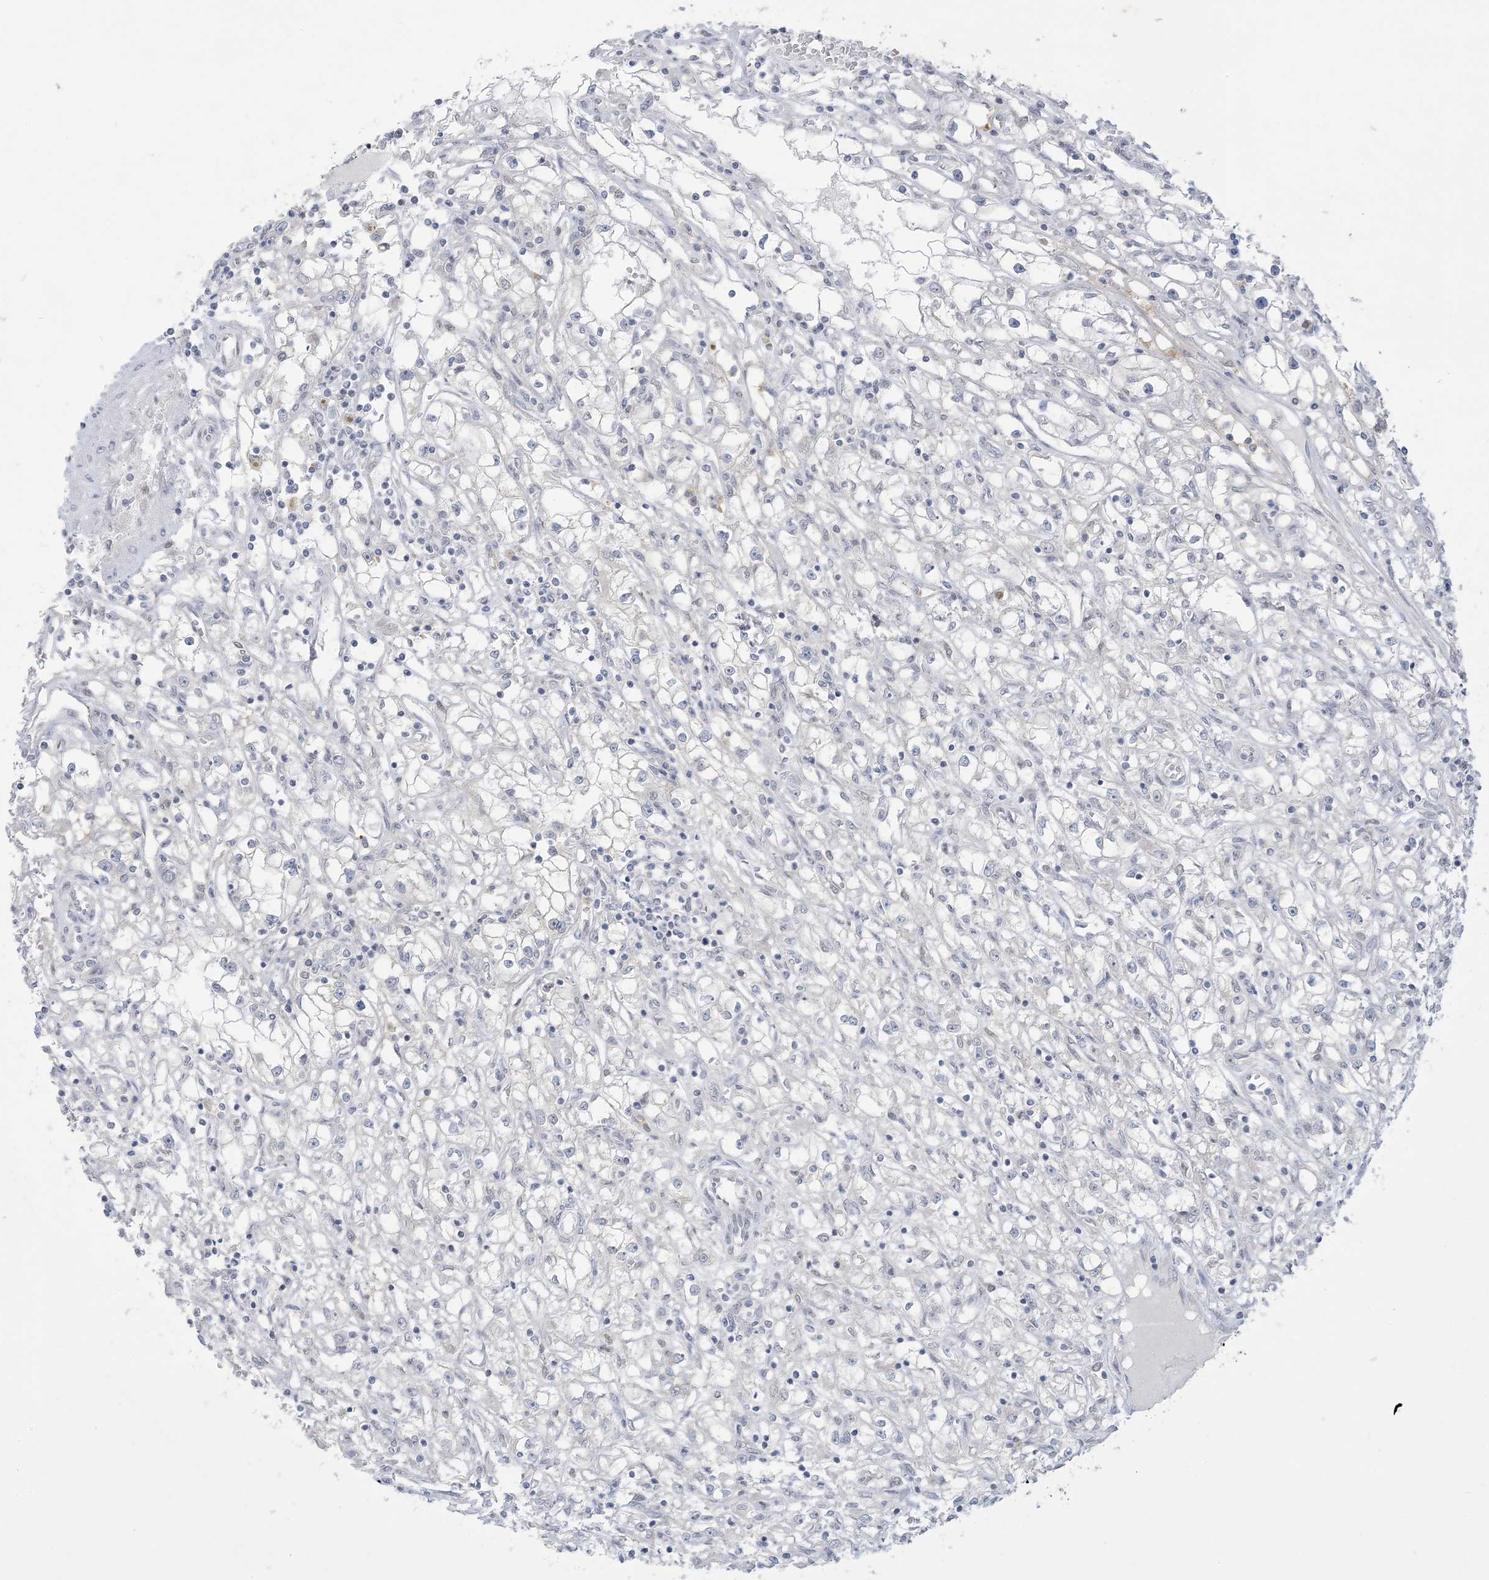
{"staining": {"intensity": "negative", "quantity": "none", "location": "none"}, "tissue": "renal cancer", "cell_type": "Tumor cells", "image_type": "cancer", "snomed": [{"axis": "morphology", "description": "Adenocarcinoma, NOS"}, {"axis": "topography", "description": "Kidney"}], "caption": "Tumor cells show no significant expression in renal adenocarcinoma. (DAB (3,3'-diaminobenzidine) IHC visualized using brightfield microscopy, high magnification).", "gene": "KIF3A", "patient": {"sex": "male", "age": 56}}